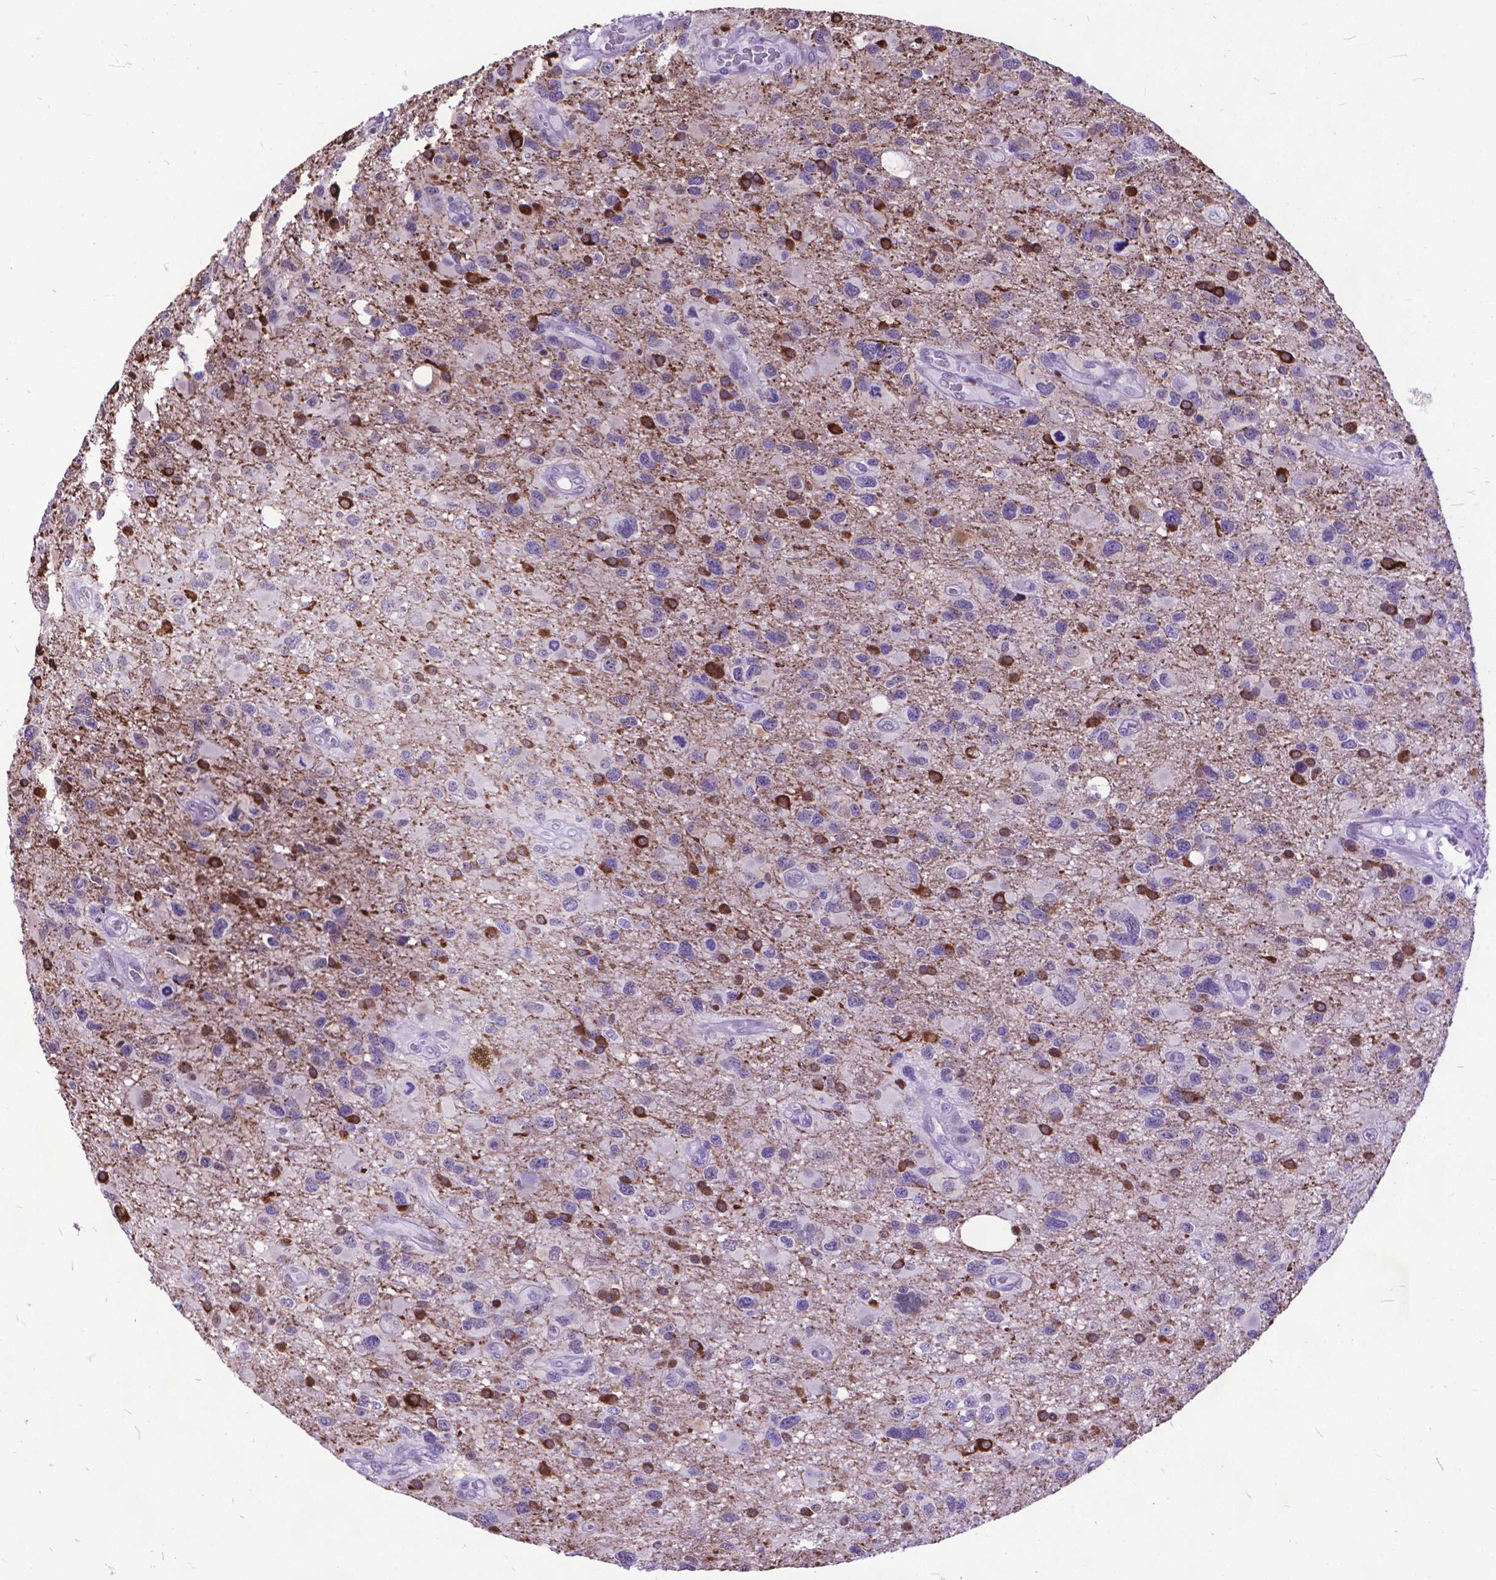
{"staining": {"intensity": "strong", "quantity": "<25%", "location": "cytoplasmic/membranous"}, "tissue": "glioma", "cell_type": "Tumor cells", "image_type": "cancer", "snomed": [{"axis": "morphology", "description": "Glioma, malignant, NOS"}, {"axis": "morphology", "description": "Glioma, malignant, High grade"}, {"axis": "topography", "description": "Brain"}], "caption": "The histopathology image displays a brown stain indicating the presence of a protein in the cytoplasmic/membranous of tumor cells in high-grade glioma (malignant).", "gene": "POLE4", "patient": {"sex": "female", "age": 71}}